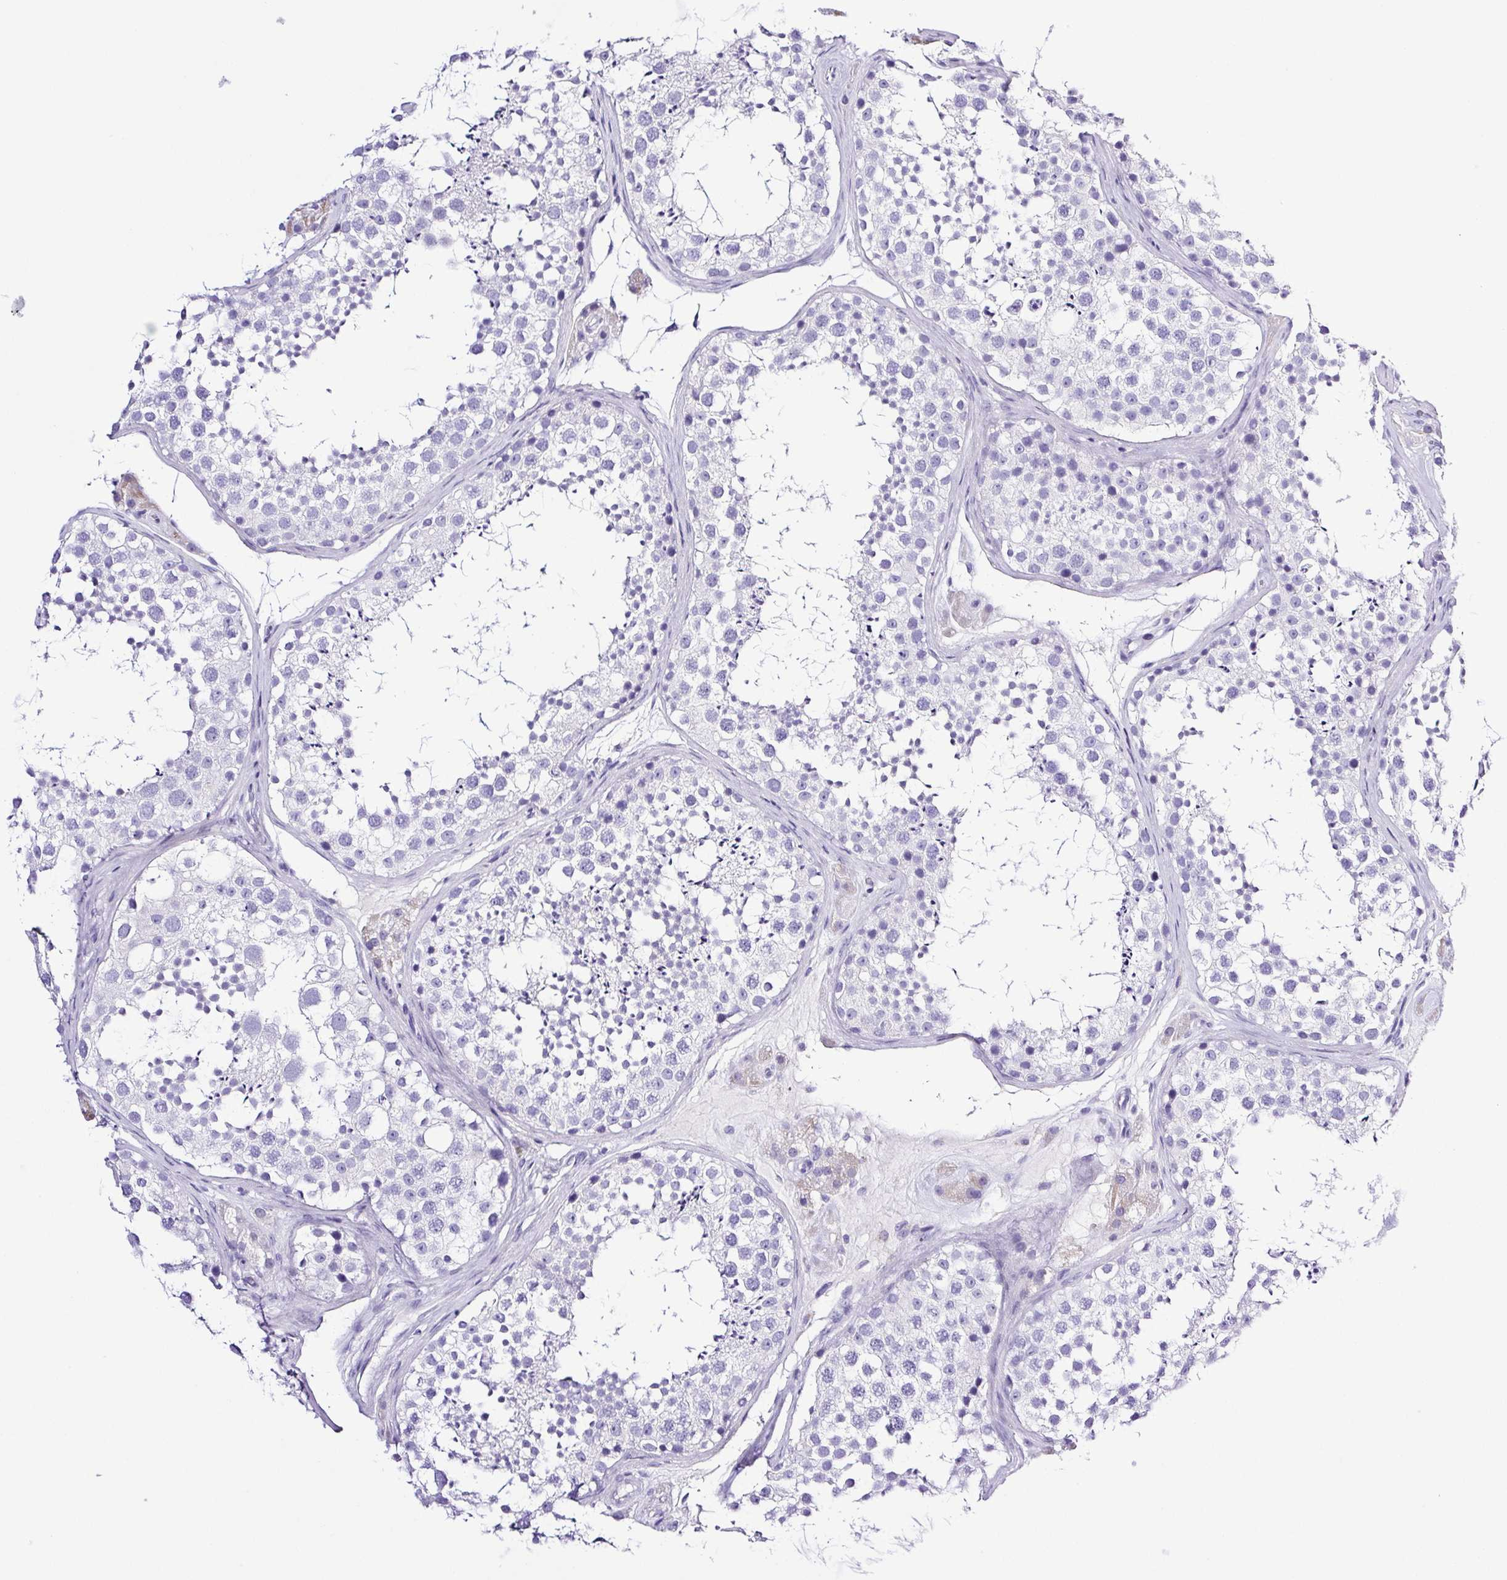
{"staining": {"intensity": "negative", "quantity": "none", "location": "none"}, "tissue": "testis", "cell_type": "Cells in seminiferous ducts", "image_type": "normal", "snomed": [{"axis": "morphology", "description": "Normal tissue, NOS"}, {"axis": "topography", "description": "Testis"}], "caption": "DAB (3,3'-diaminobenzidine) immunohistochemical staining of benign testis displays no significant staining in cells in seminiferous ducts. (Stains: DAB IHC with hematoxylin counter stain, Microscopy: brightfield microscopy at high magnification).", "gene": "SYNPR", "patient": {"sex": "male", "age": 41}}